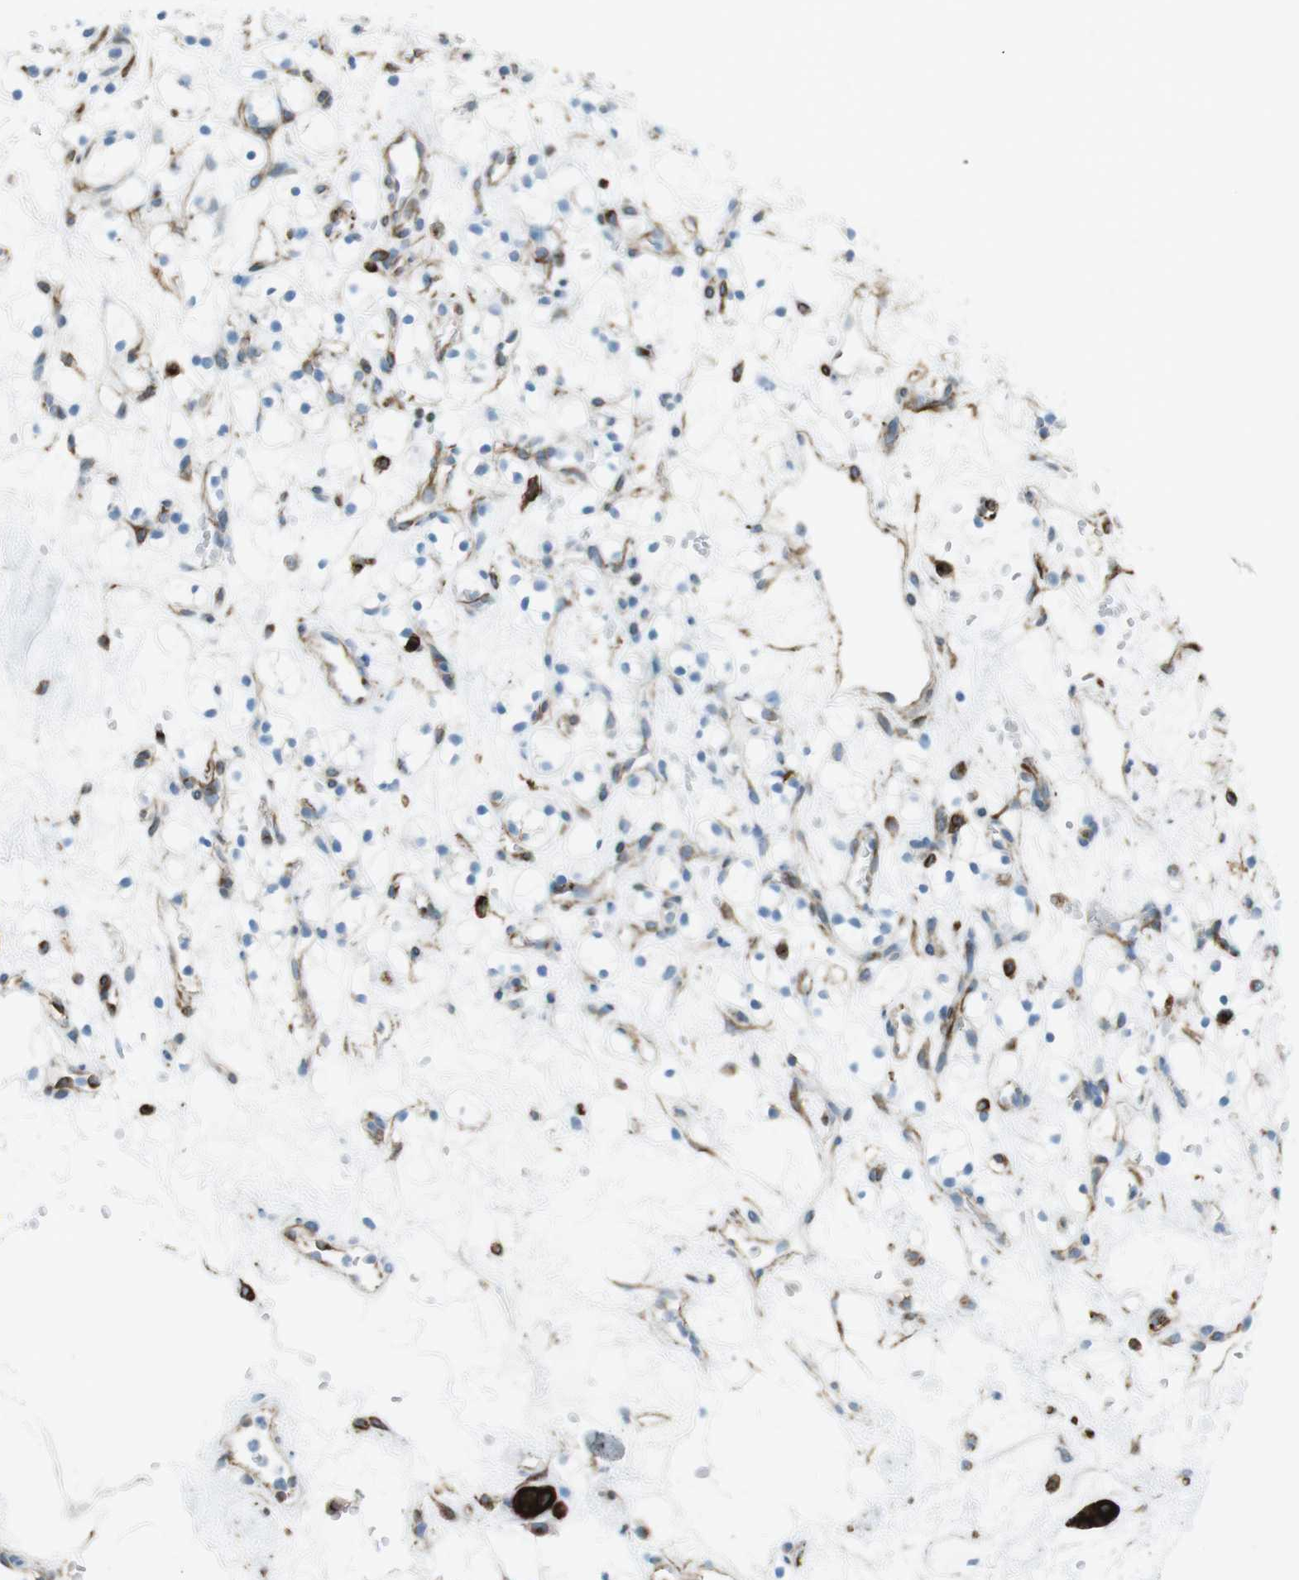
{"staining": {"intensity": "negative", "quantity": "none", "location": "none"}, "tissue": "renal cancer", "cell_type": "Tumor cells", "image_type": "cancer", "snomed": [{"axis": "morphology", "description": "Adenocarcinoma, NOS"}, {"axis": "topography", "description": "Kidney"}], "caption": "Tumor cells are negative for protein expression in human renal adenocarcinoma.", "gene": "TUBB2A", "patient": {"sex": "female", "age": 60}}